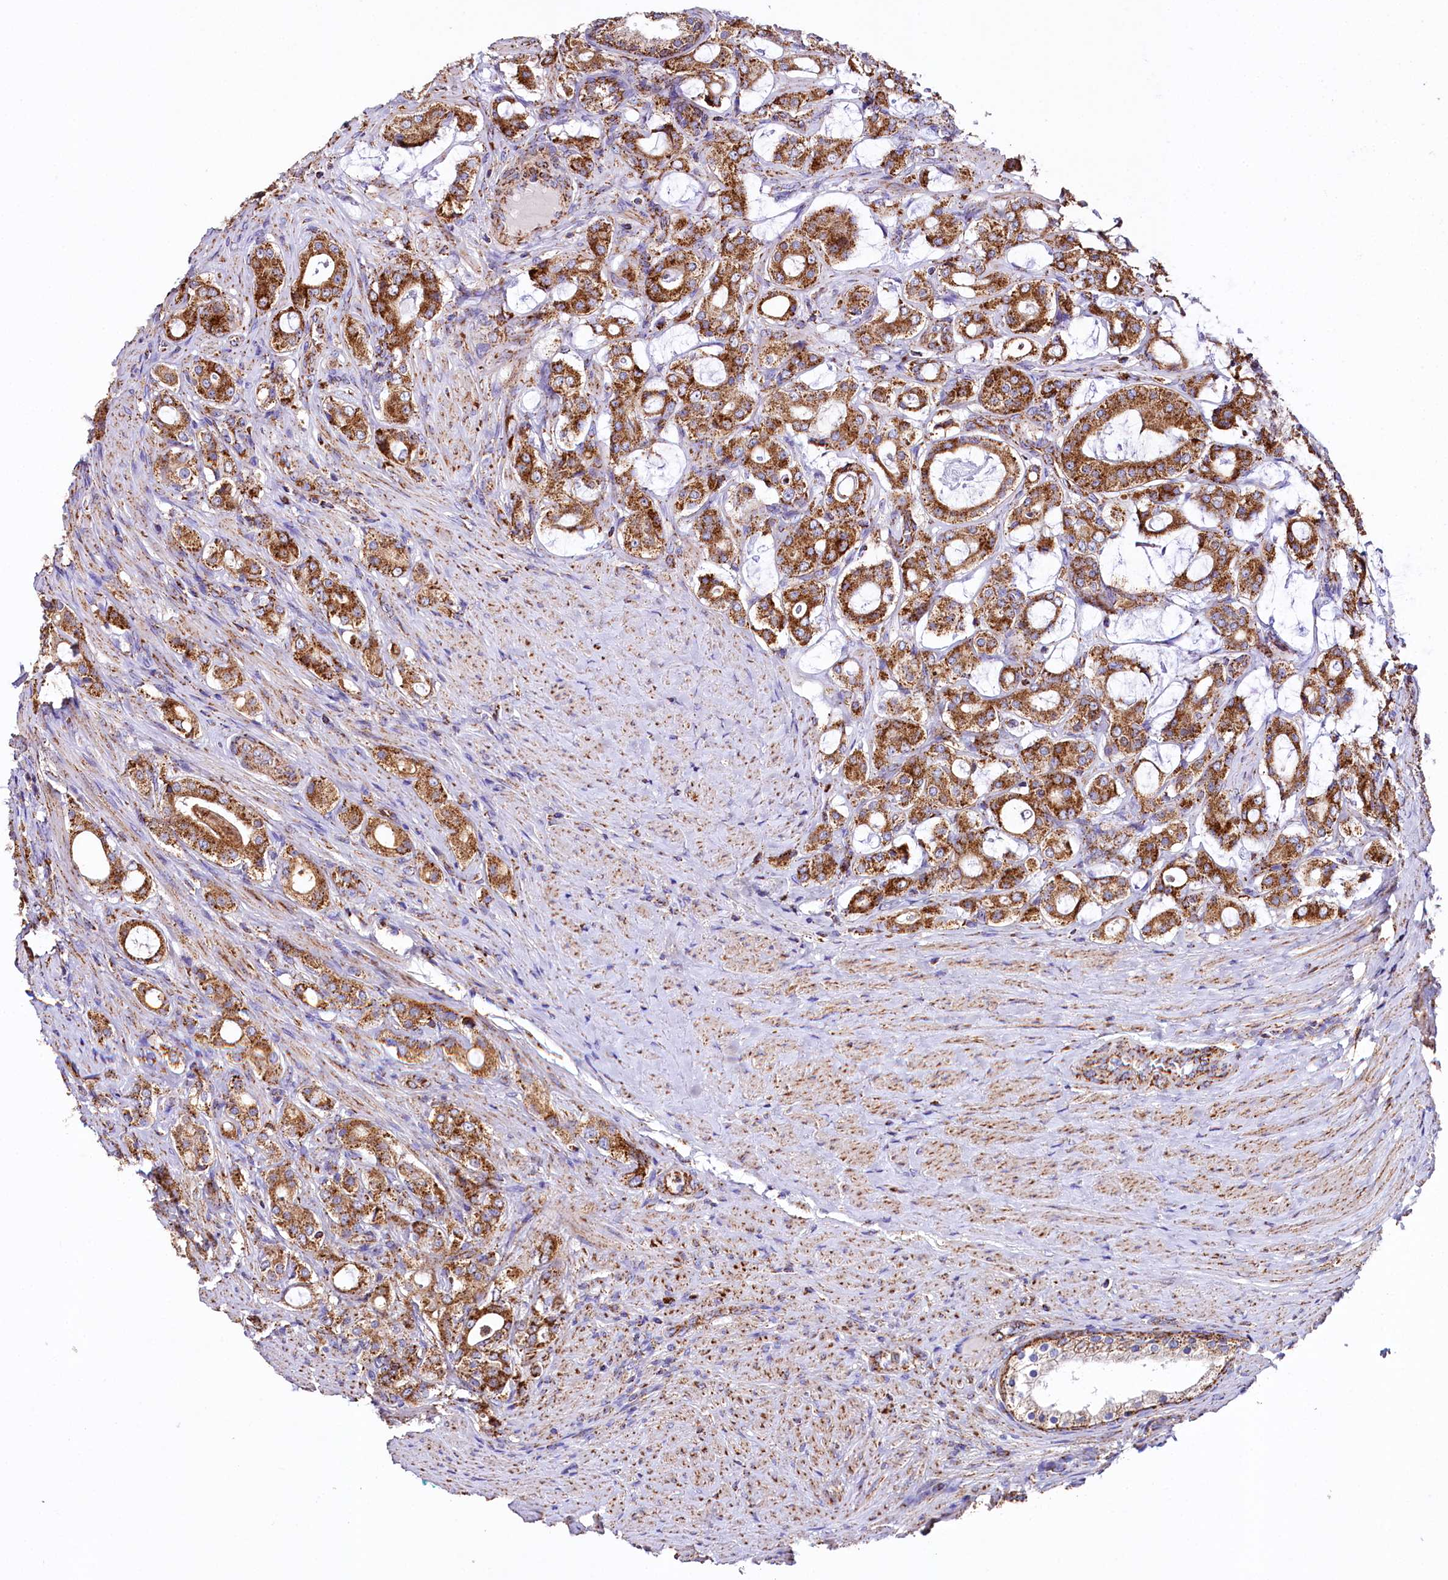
{"staining": {"intensity": "strong", "quantity": ">75%", "location": "cytoplasmic/membranous"}, "tissue": "prostate cancer", "cell_type": "Tumor cells", "image_type": "cancer", "snomed": [{"axis": "morphology", "description": "Adenocarcinoma, High grade"}, {"axis": "topography", "description": "Prostate"}], "caption": "Tumor cells exhibit high levels of strong cytoplasmic/membranous positivity in approximately >75% of cells in human prostate adenocarcinoma (high-grade).", "gene": "APLP2", "patient": {"sex": "male", "age": 63}}